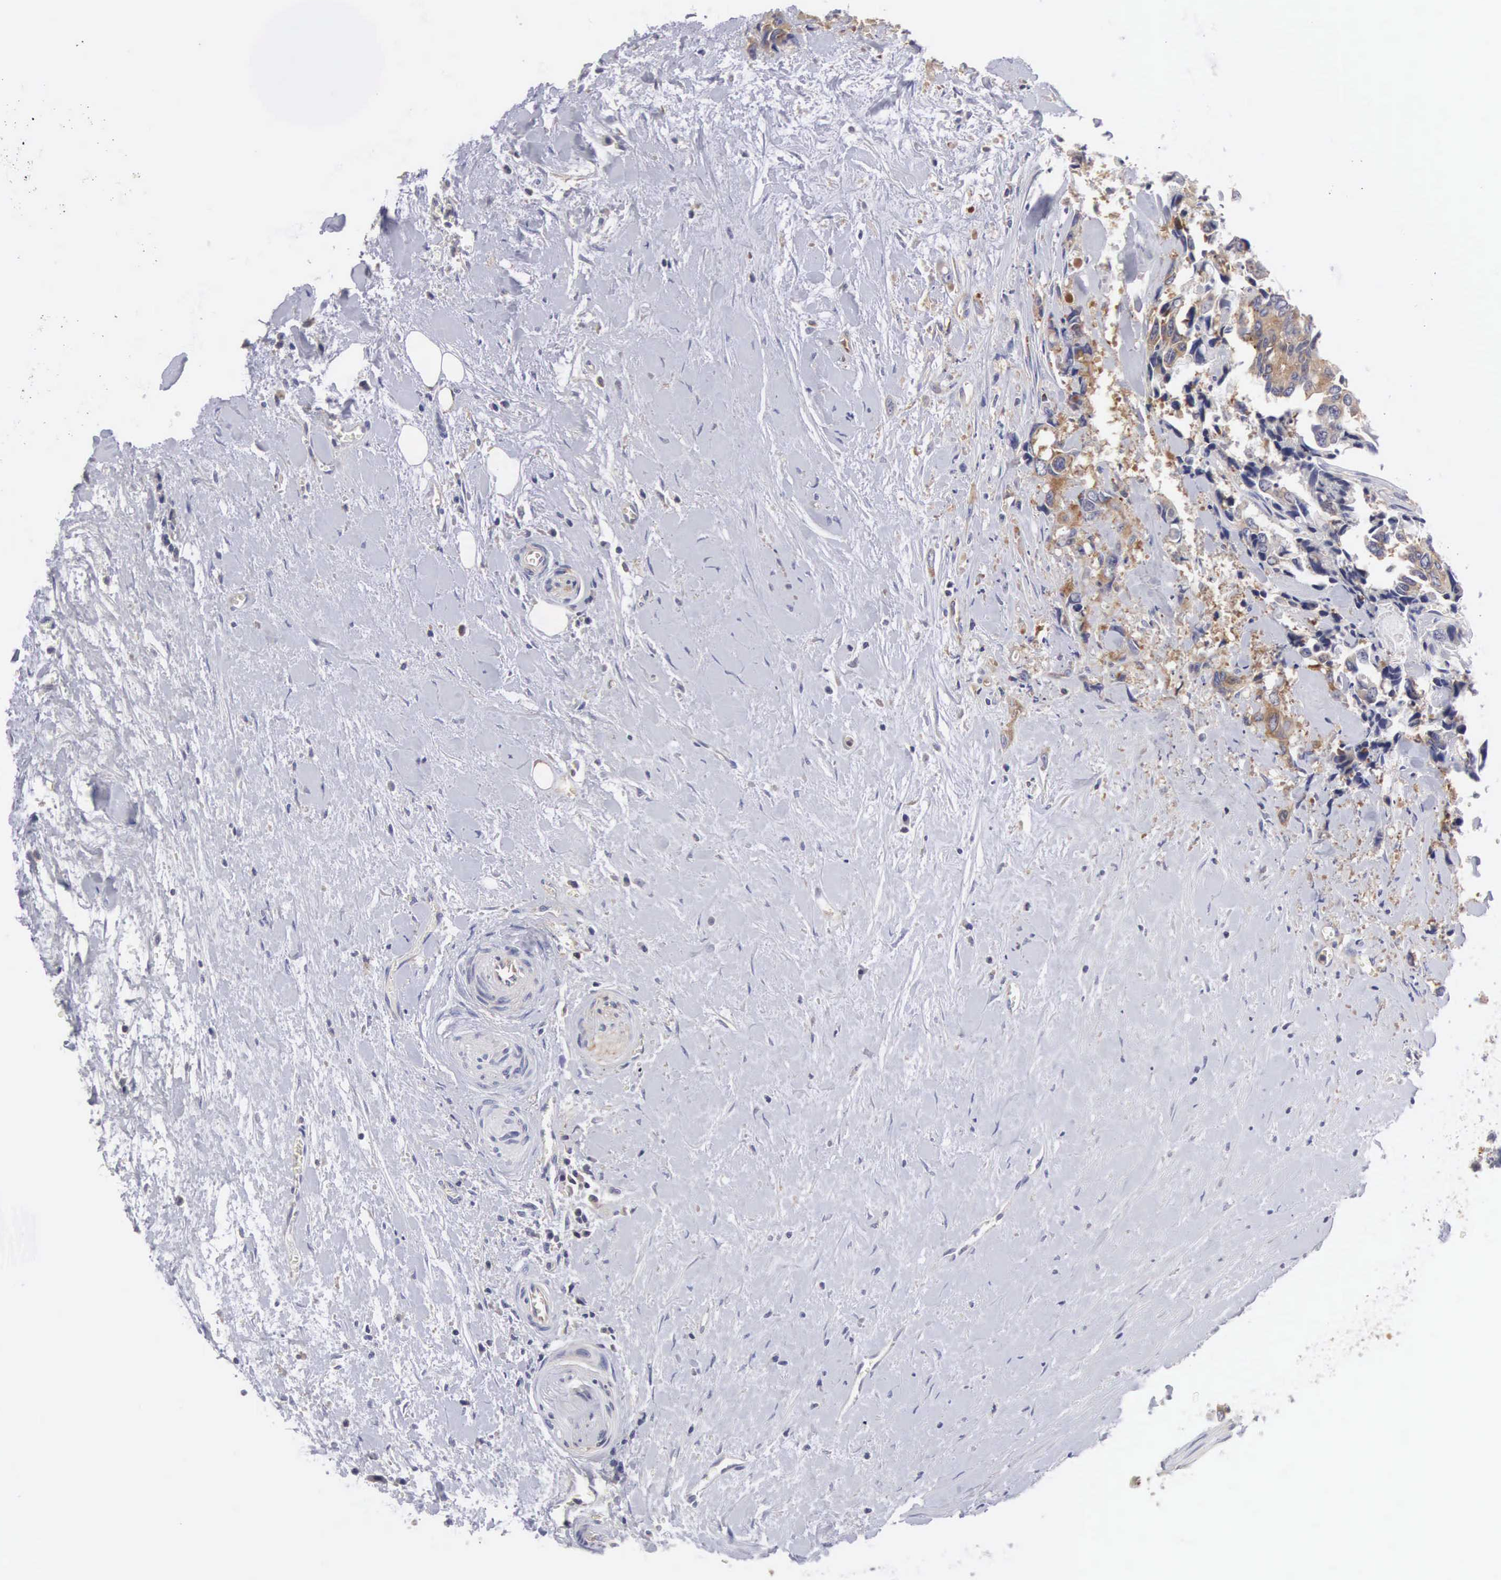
{"staining": {"intensity": "weak", "quantity": ">75%", "location": "cytoplasmic/membranous"}, "tissue": "colorectal cancer", "cell_type": "Tumor cells", "image_type": "cancer", "snomed": [{"axis": "morphology", "description": "Adenocarcinoma, NOS"}, {"axis": "topography", "description": "Rectum"}], "caption": "Protein expression analysis of colorectal cancer exhibits weak cytoplasmic/membranous staining in approximately >75% of tumor cells. The protein is shown in brown color, while the nuclei are stained blue.", "gene": "GRIPAP1", "patient": {"sex": "male", "age": 76}}